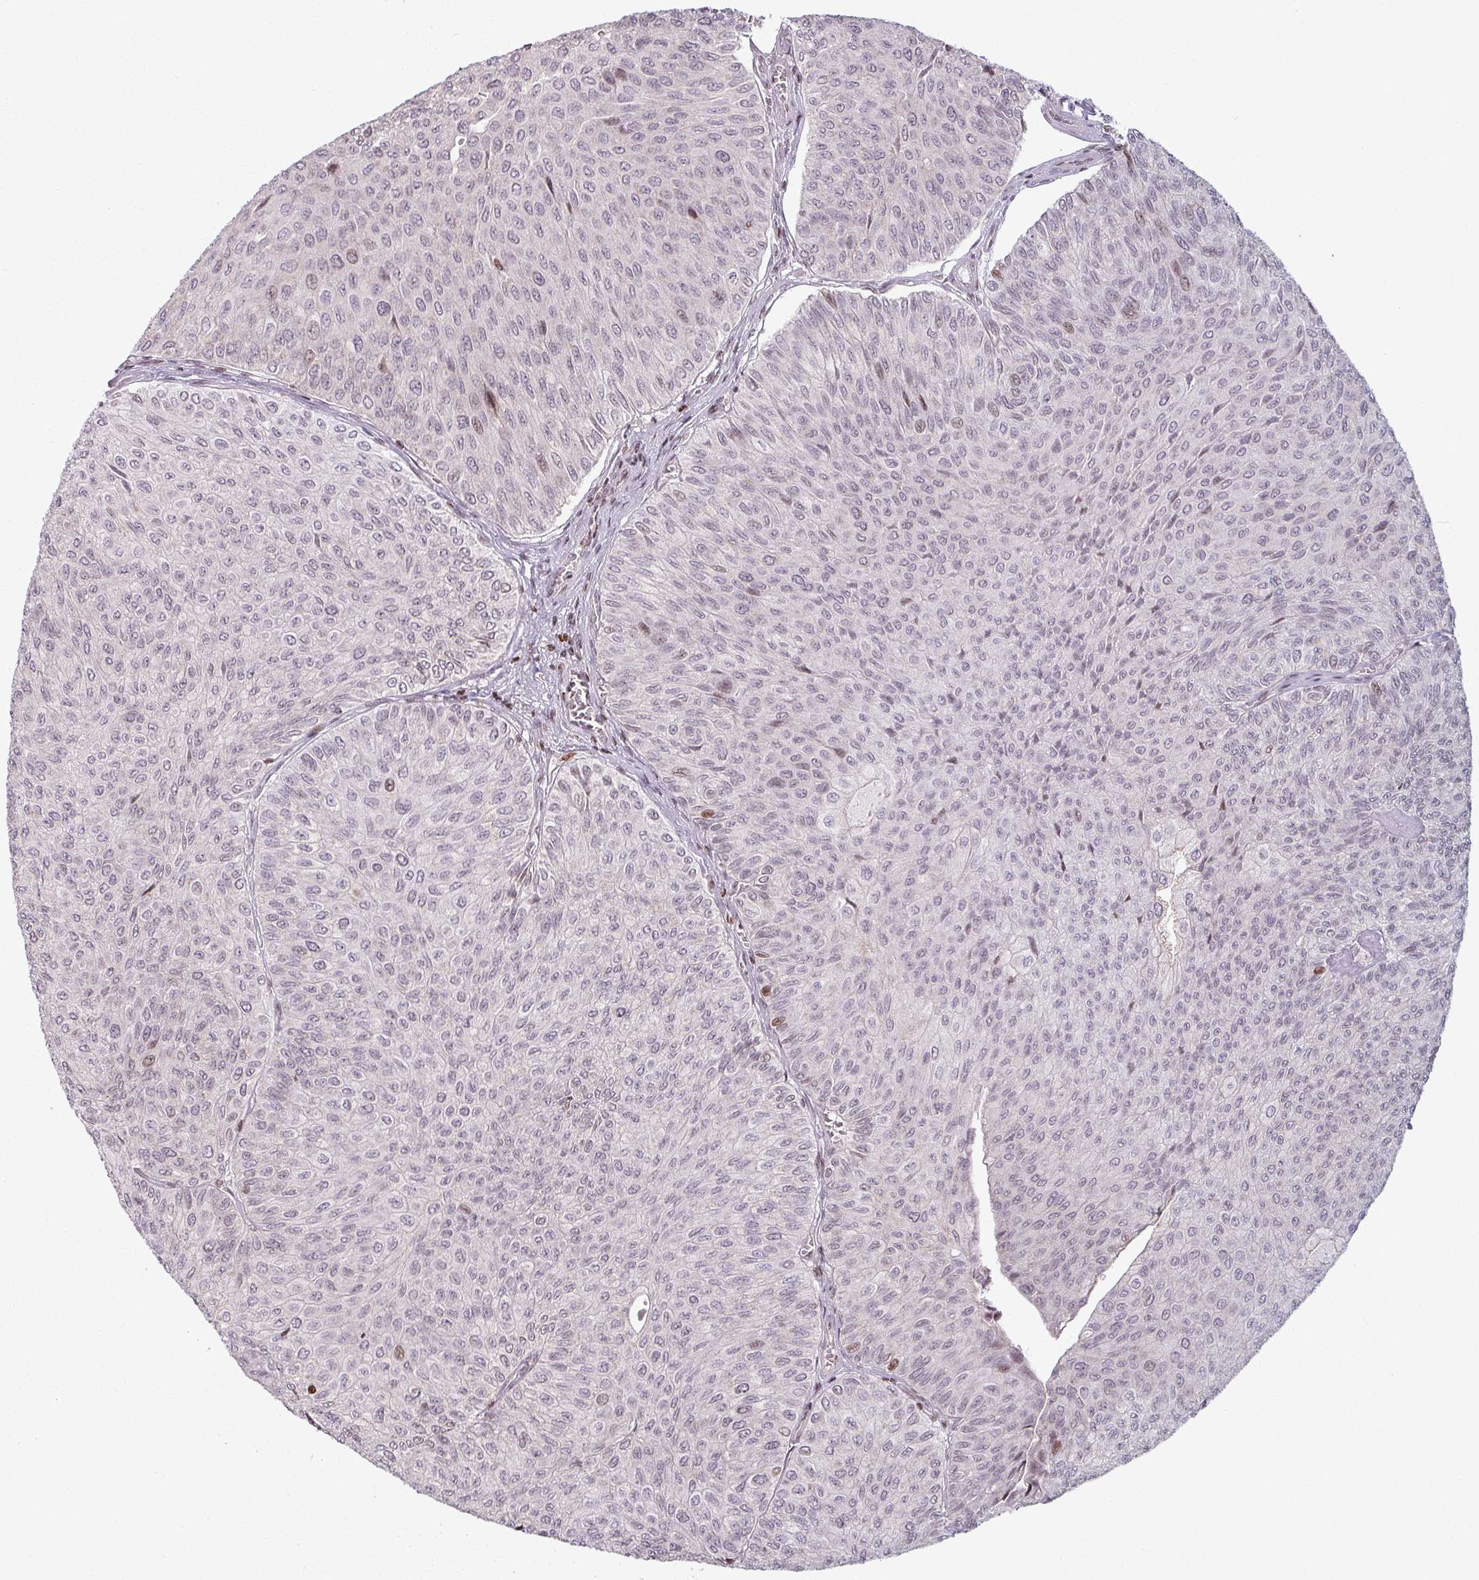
{"staining": {"intensity": "weak", "quantity": "<25%", "location": "nuclear"}, "tissue": "urothelial cancer", "cell_type": "Tumor cells", "image_type": "cancer", "snomed": [{"axis": "morphology", "description": "Urothelial carcinoma, NOS"}, {"axis": "topography", "description": "Urinary bladder"}], "caption": "Tumor cells show no significant staining in urothelial cancer. (DAB (3,3'-diaminobenzidine) immunohistochemistry, high magnification).", "gene": "NCOR1", "patient": {"sex": "male", "age": 59}}